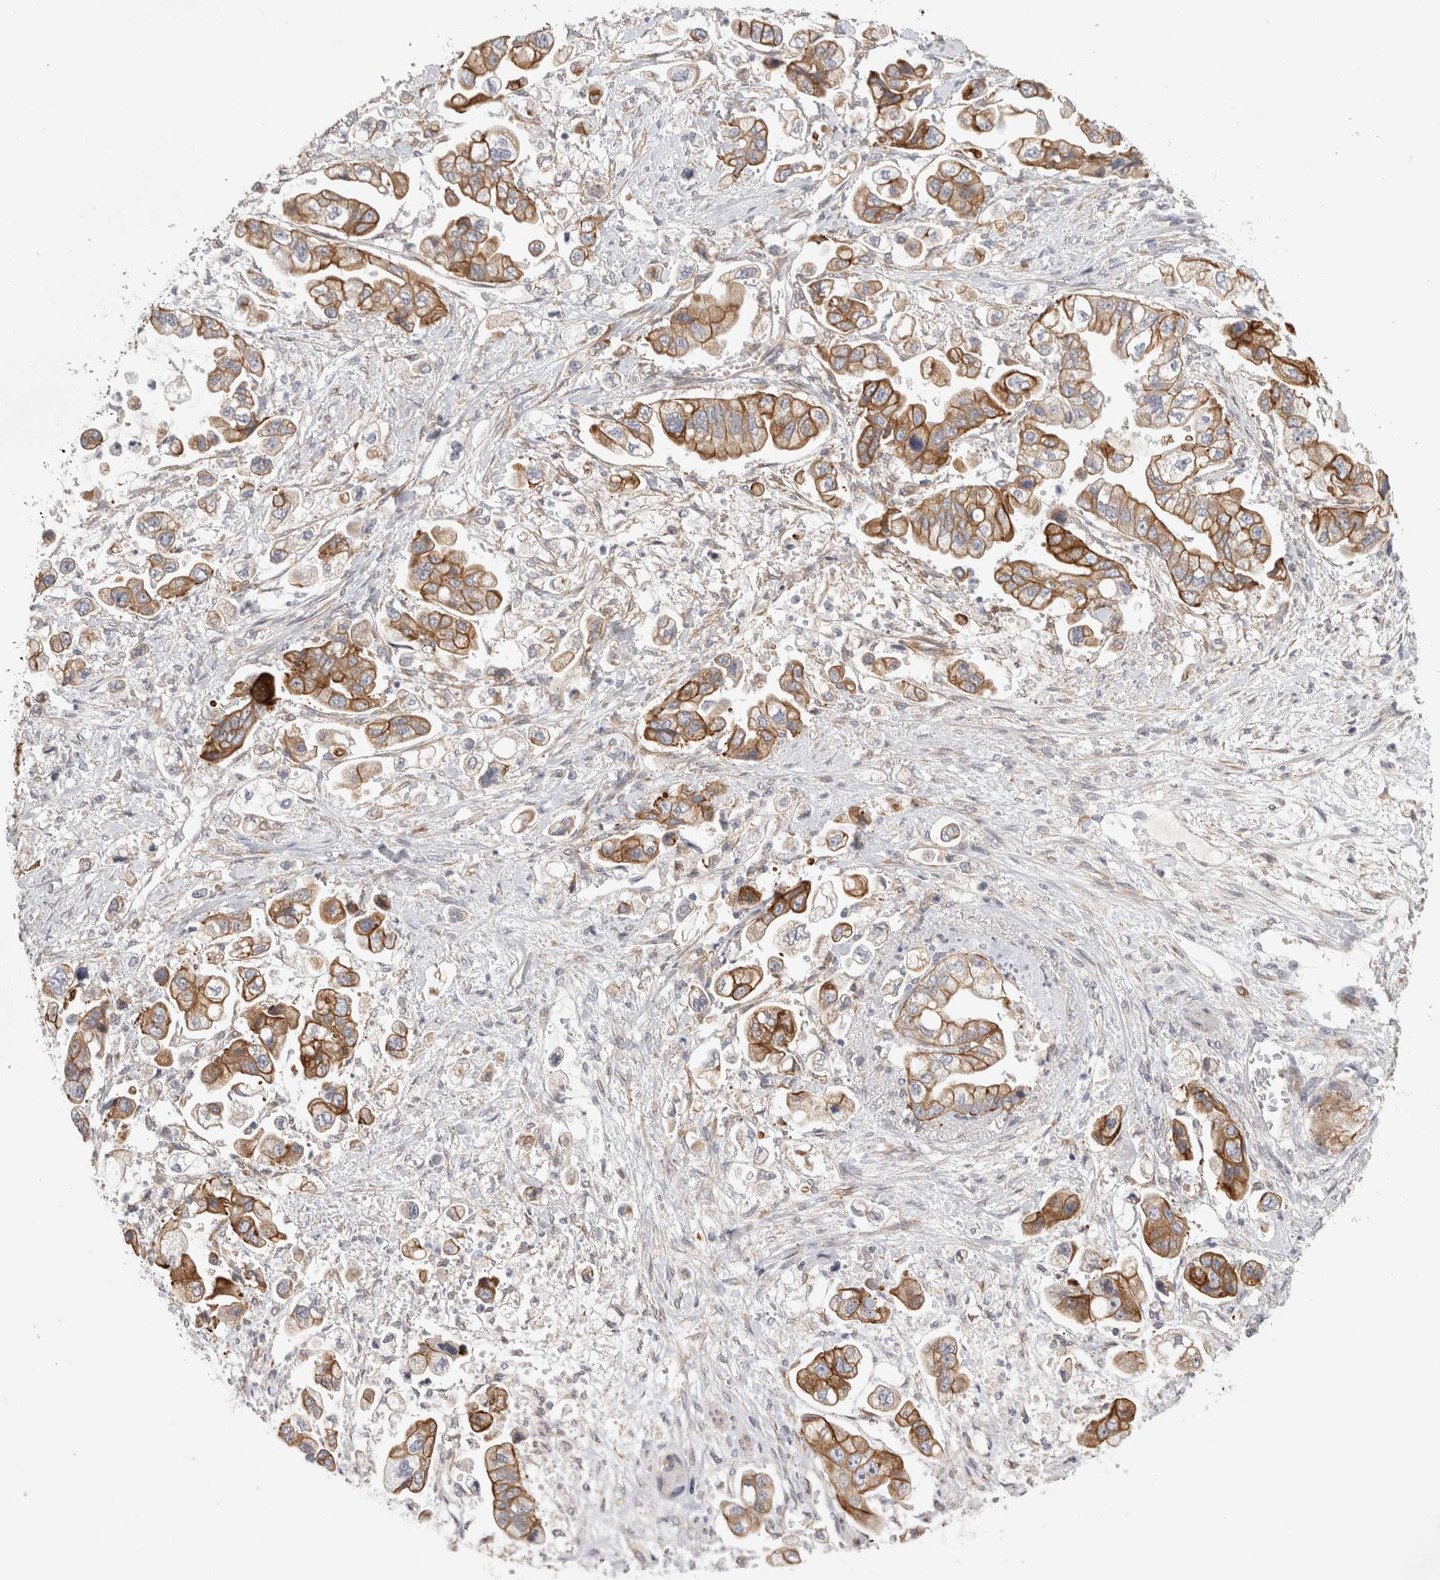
{"staining": {"intensity": "moderate", "quantity": ">75%", "location": "cytoplasmic/membranous"}, "tissue": "stomach cancer", "cell_type": "Tumor cells", "image_type": "cancer", "snomed": [{"axis": "morphology", "description": "Adenocarcinoma, NOS"}, {"axis": "topography", "description": "Stomach"}], "caption": "Immunohistochemistry histopathology image of neoplastic tissue: human stomach adenocarcinoma stained using immunohistochemistry (IHC) shows medium levels of moderate protein expression localized specifically in the cytoplasmic/membranous of tumor cells, appearing as a cytoplasmic/membranous brown color.", "gene": "BZW2", "patient": {"sex": "male", "age": 62}}